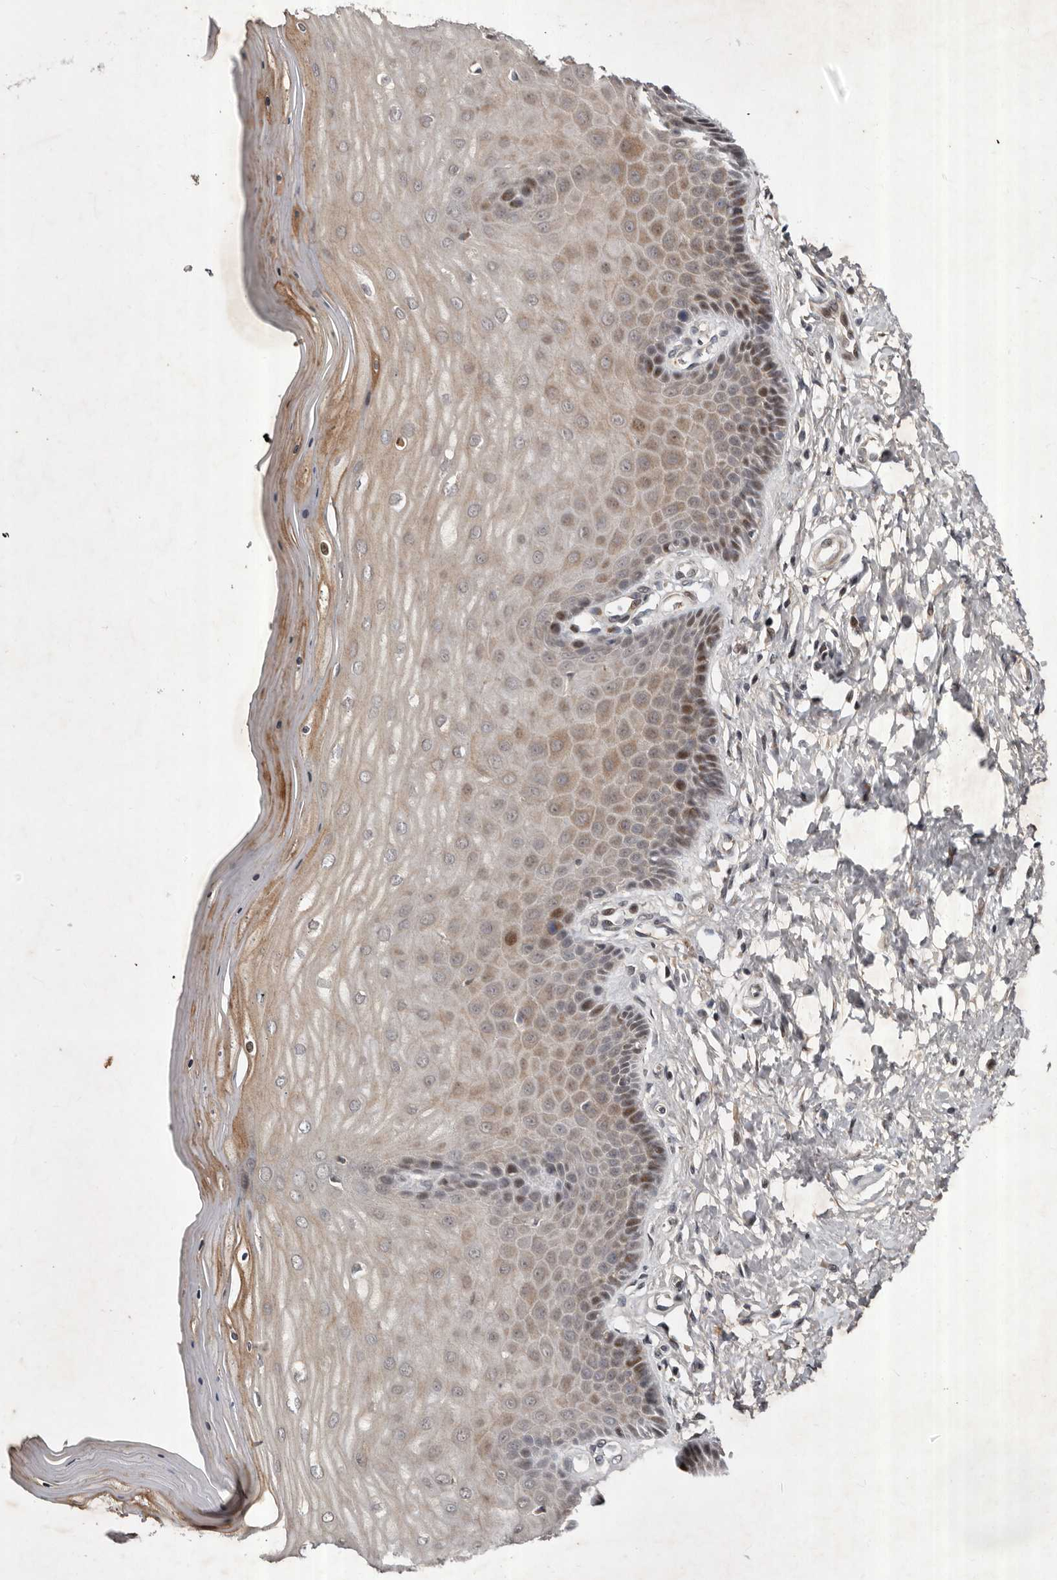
{"staining": {"intensity": "moderate", "quantity": "25%-75%", "location": "cytoplasmic/membranous,nuclear"}, "tissue": "cervix", "cell_type": "Glandular cells", "image_type": "normal", "snomed": [{"axis": "morphology", "description": "Normal tissue, NOS"}, {"axis": "topography", "description": "Cervix"}], "caption": "This is an image of immunohistochemistry staining of benign cervix, which shows moderate staining in the cytoplasmic/membranous,nuclear of glandular cells.", "gene": "ABL1", "patient": {"sex": "female", "age": 55}}